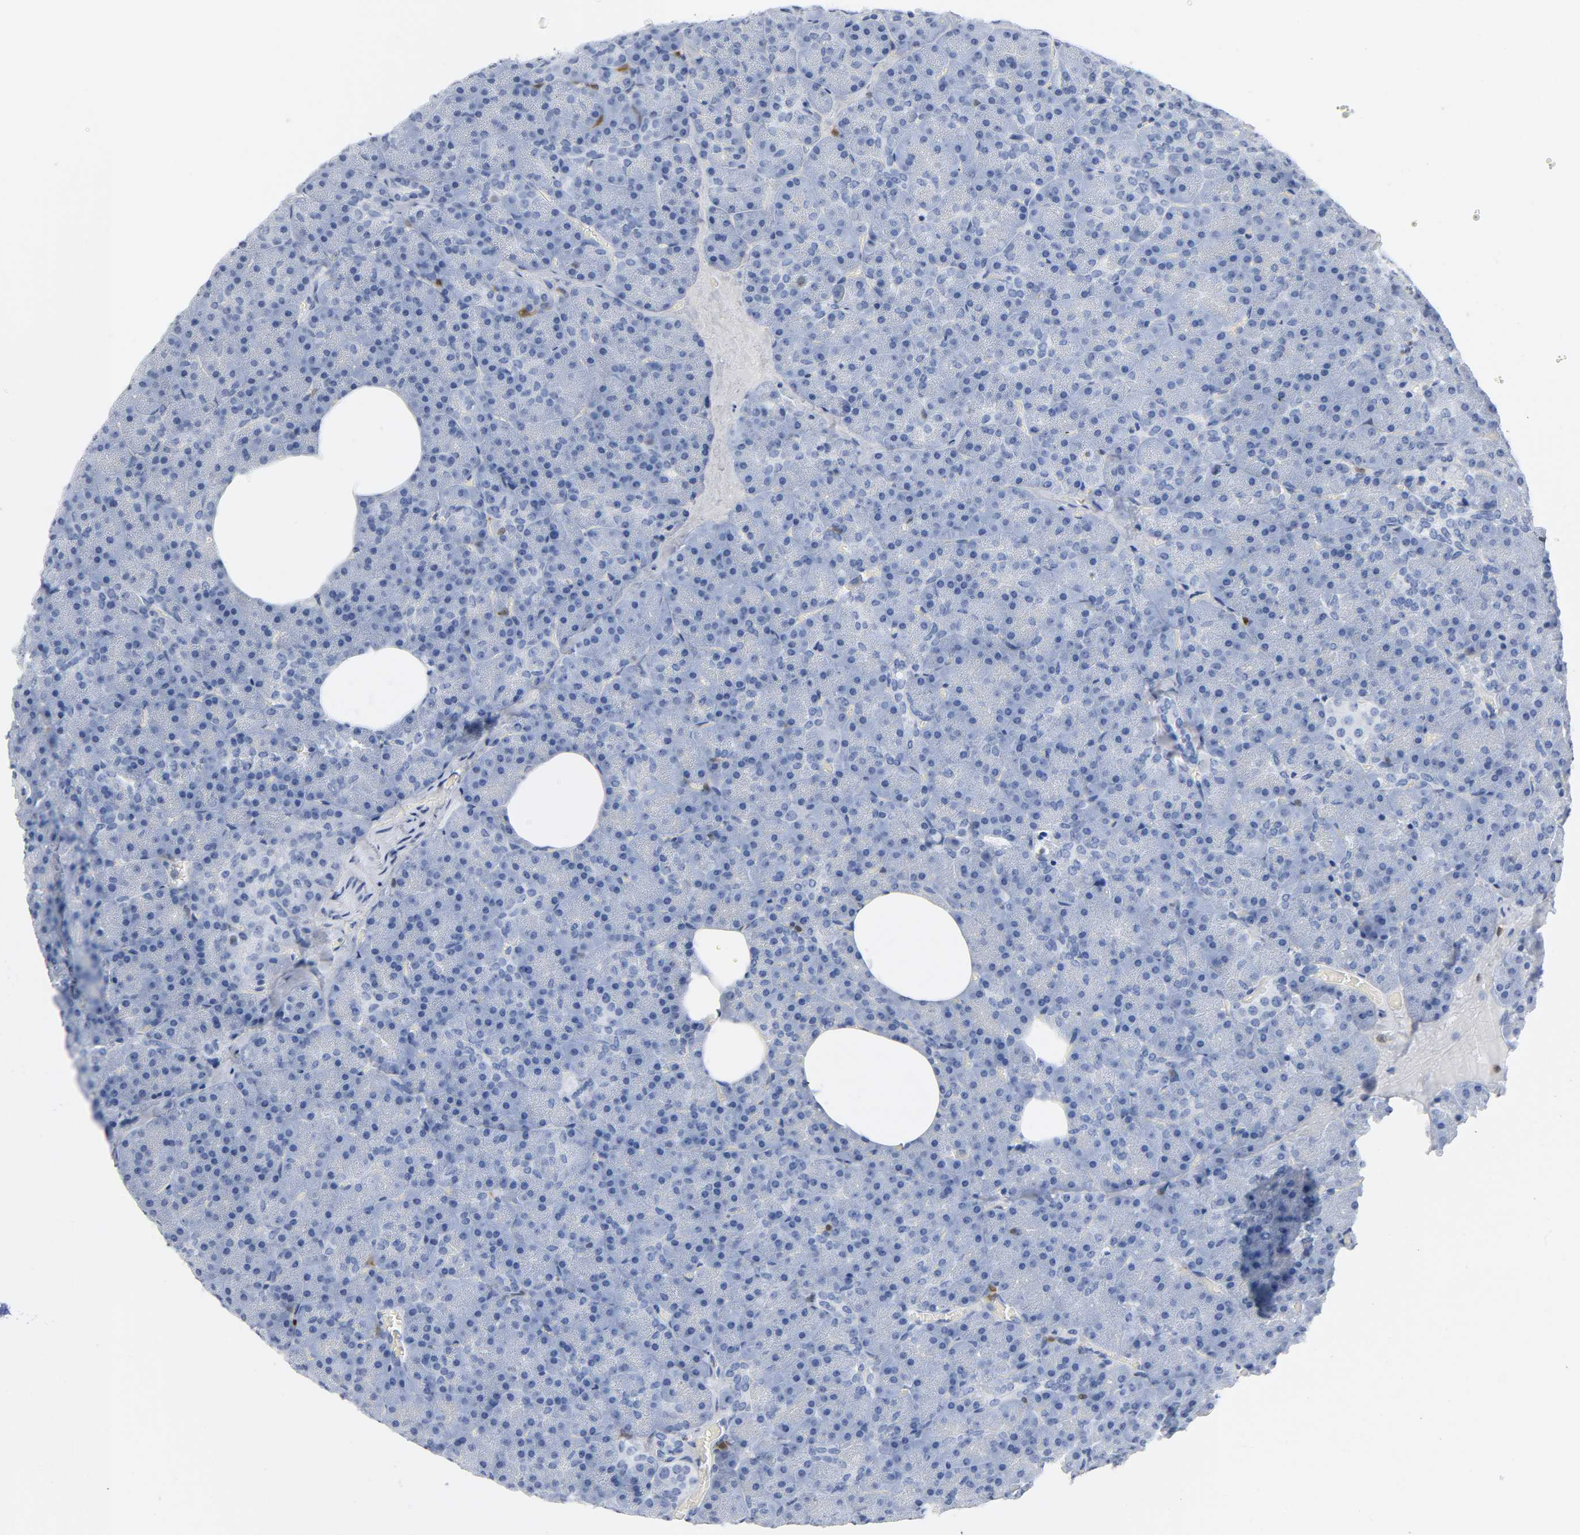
{"staining": {"intensity": "negative", "quantity": "none", "location": "none"}, "tissue": "pancreas", "cell_type": "Exocrine glandular cells", "image_type": "normal", "snomed": [{"axis": "morphology", "description": "Normal tissue, NOS"}, {"axis": "topography", "description": "Pancreas"}], "caption": "An immunohistochemistry photomicrograph of benign pancreas is shown. There is no staining in exocrine glandular cells of pancreas. (DAB (3,3'-diaminobenzidine) IHC, high magnification).", "gene": "DOK2", "patient": {"sex": "female", "age": 35}}